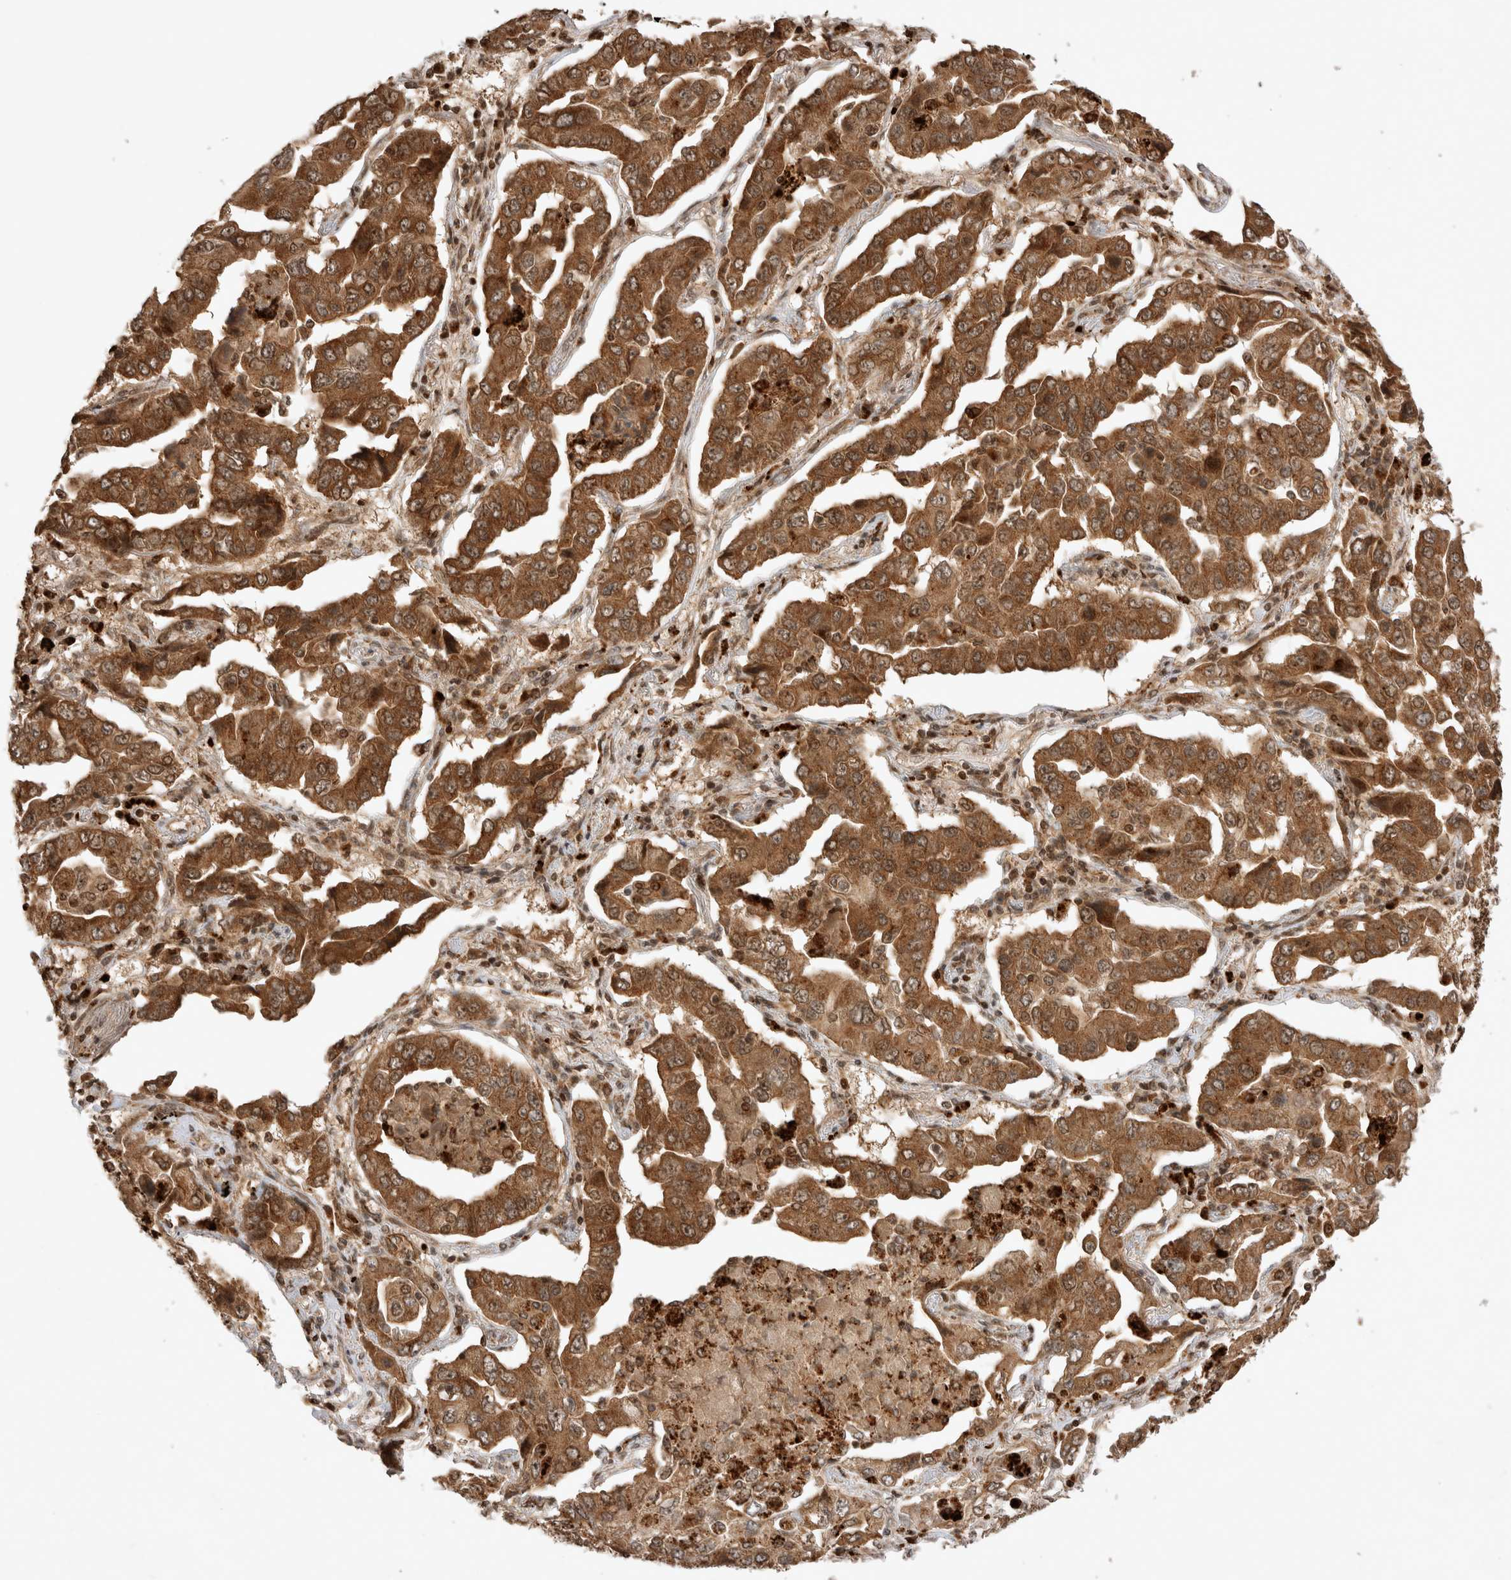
{"staining": {"intensity": "moderate", "quantity": ">75%", "location": "cytoplasmic/membranous"}, "tissue": "lung cancer", "cell_type": "Tumor cells", "image_type": "cancer", "snomed": [{"axis": "morphology", "description": "Adenocarcinoma, NOS"}, {"axis": "topography", "description": "Lung"}], "caption": "Lung cancer stained for a protein reveals moderate cytoplasmic/membranous positivity in tumor cells. (DAB IHC, brown staining for protein, blue staining for nuclei).", "gene": "FAM221A", "patient": {"sex": "female", "age": 65}}